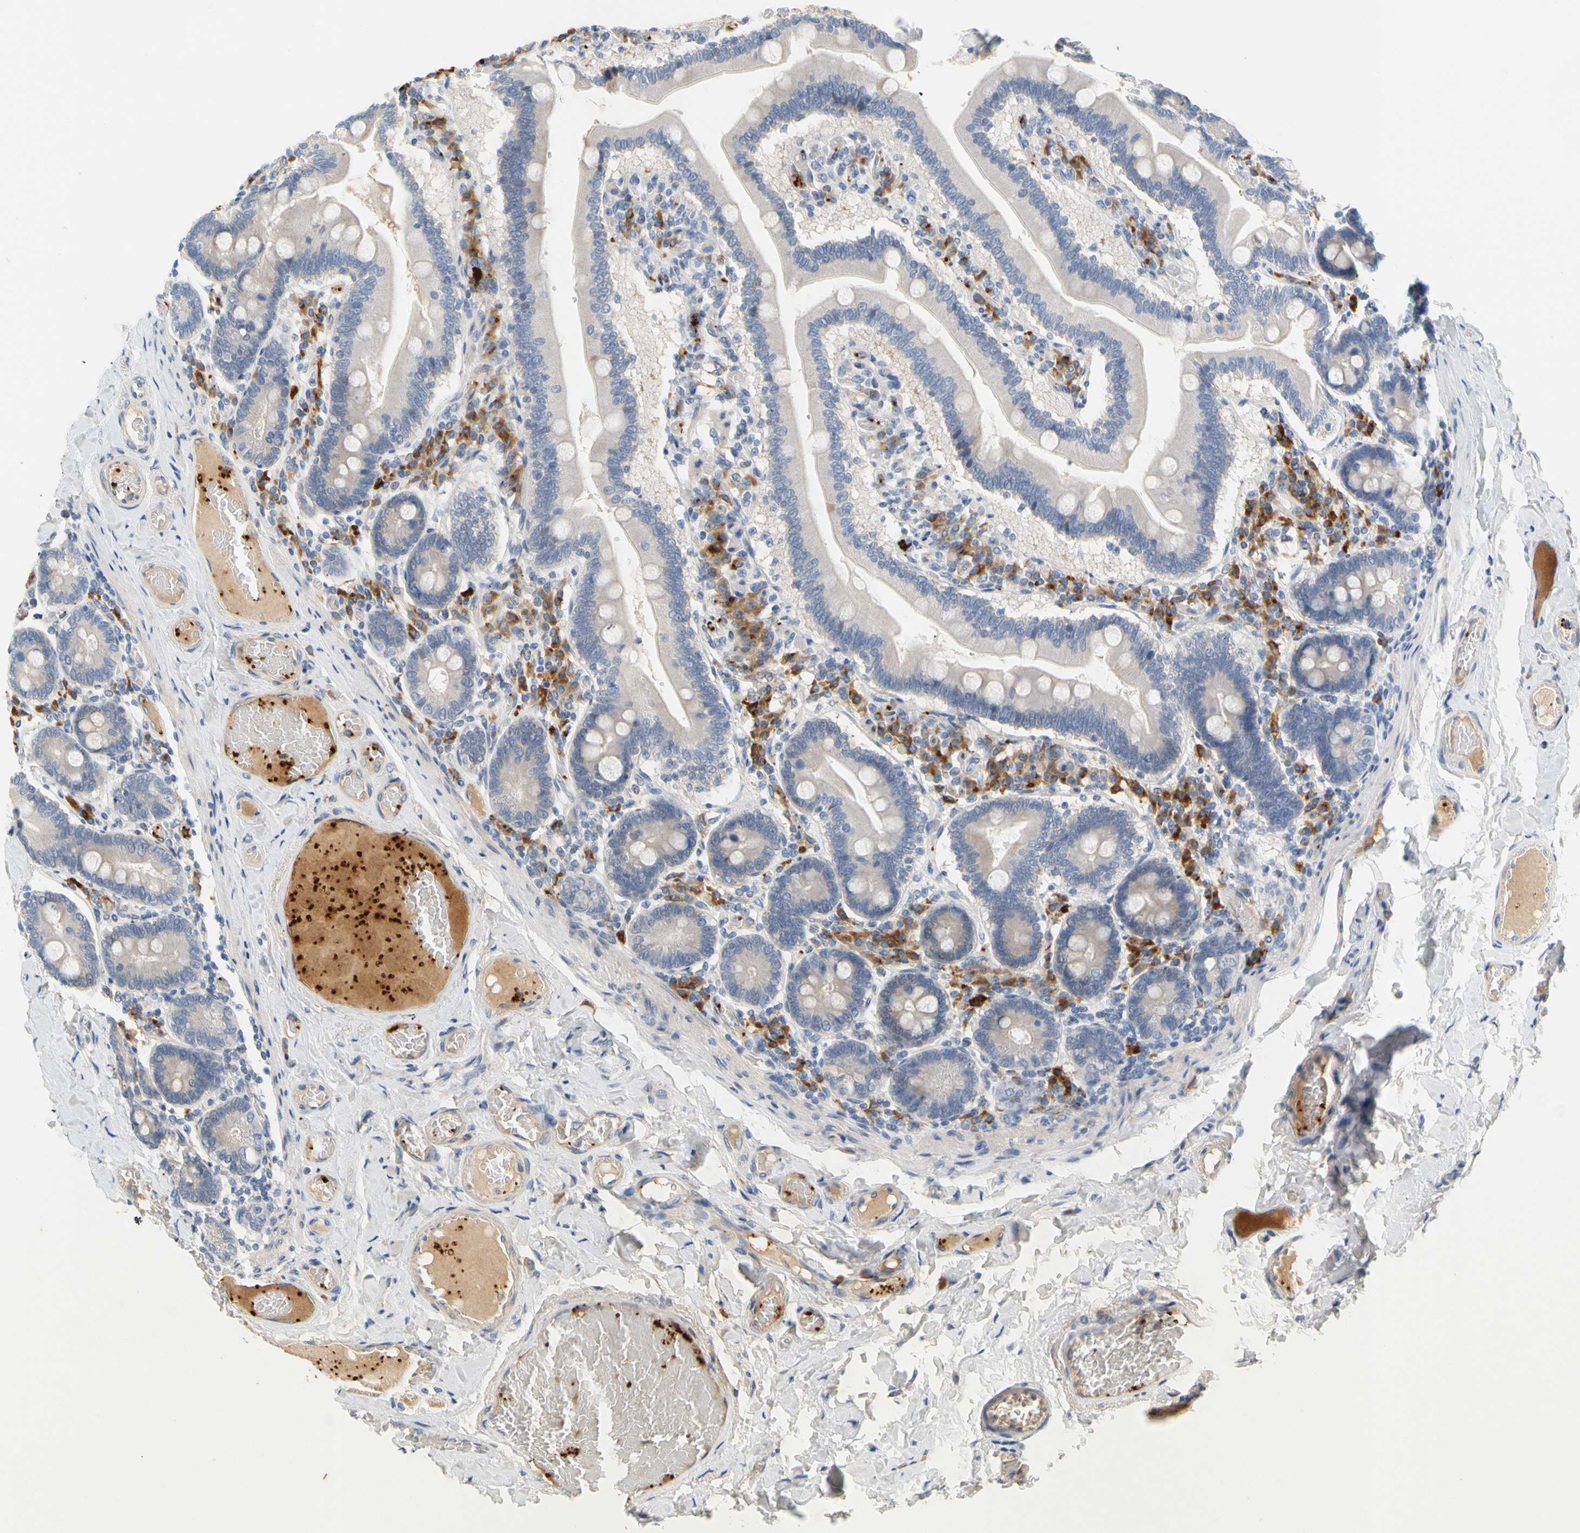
{"staining": {"intensity": "weak", "quantity": "25%-75%", "location": "cytoplasmic/membranous"}, "tissue": "duodenum", "cell_type": "Glandular cells", "image_type": "normal", "snomed": [{"axis": "morphology", "description": "Normal tissue, NOS"}, {"axis": "topography", "description": "Duodenum"}], "caption": "This photomicrograph displays immunohistochemistry staining of normal duodenum, with low weak cytoplasmic/membranous positivity in about 25%-75% of glandular cells.", "gene": "ENSG00000288796", "patient": {"sex": "male", "age": 66}}